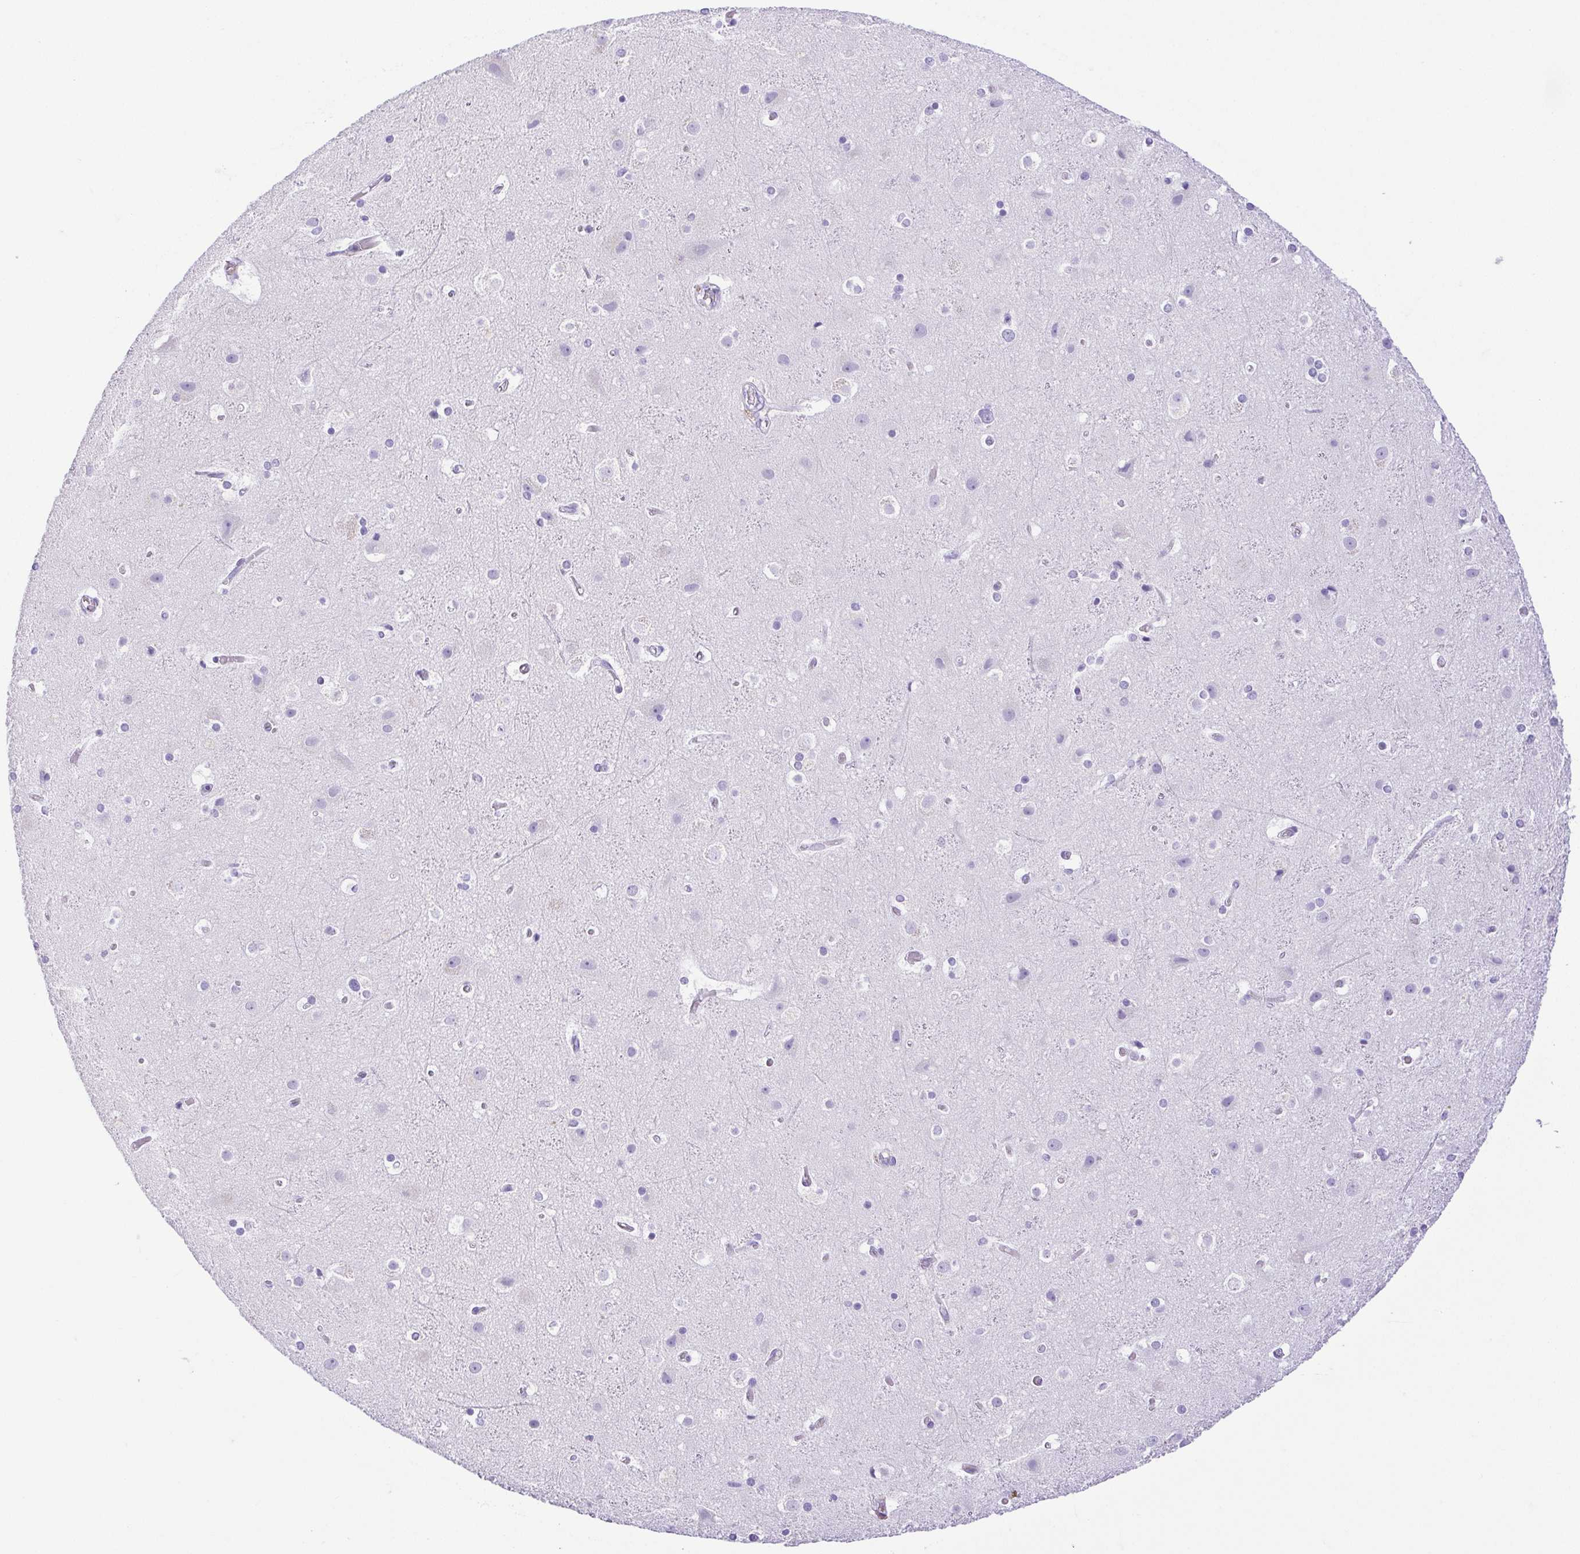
{"staining": {"intensity": "negative", "quantity": "none", "location": "none"}, "tissue": "cerebral cortex", "cell_type": "Endothelial cells", "image_type": "normal", "snomed": [{"axis": "morphology", "description": "Normal tissue, NOS"}, {"axis": "topography", "description": "Cerebral cortex"}], "caption": "Histopathology image shows no protein expression in endothelial cells of benign cerebral cortex. (Stains: DAB (3,3'-diaminobenzidine) immunohistochemistry with hematoxylin counter stain, Microscopy: brightfield microscopy at high magnification).", "gene": "CDSN", "patient": {"sex": "female", "age": 52}}